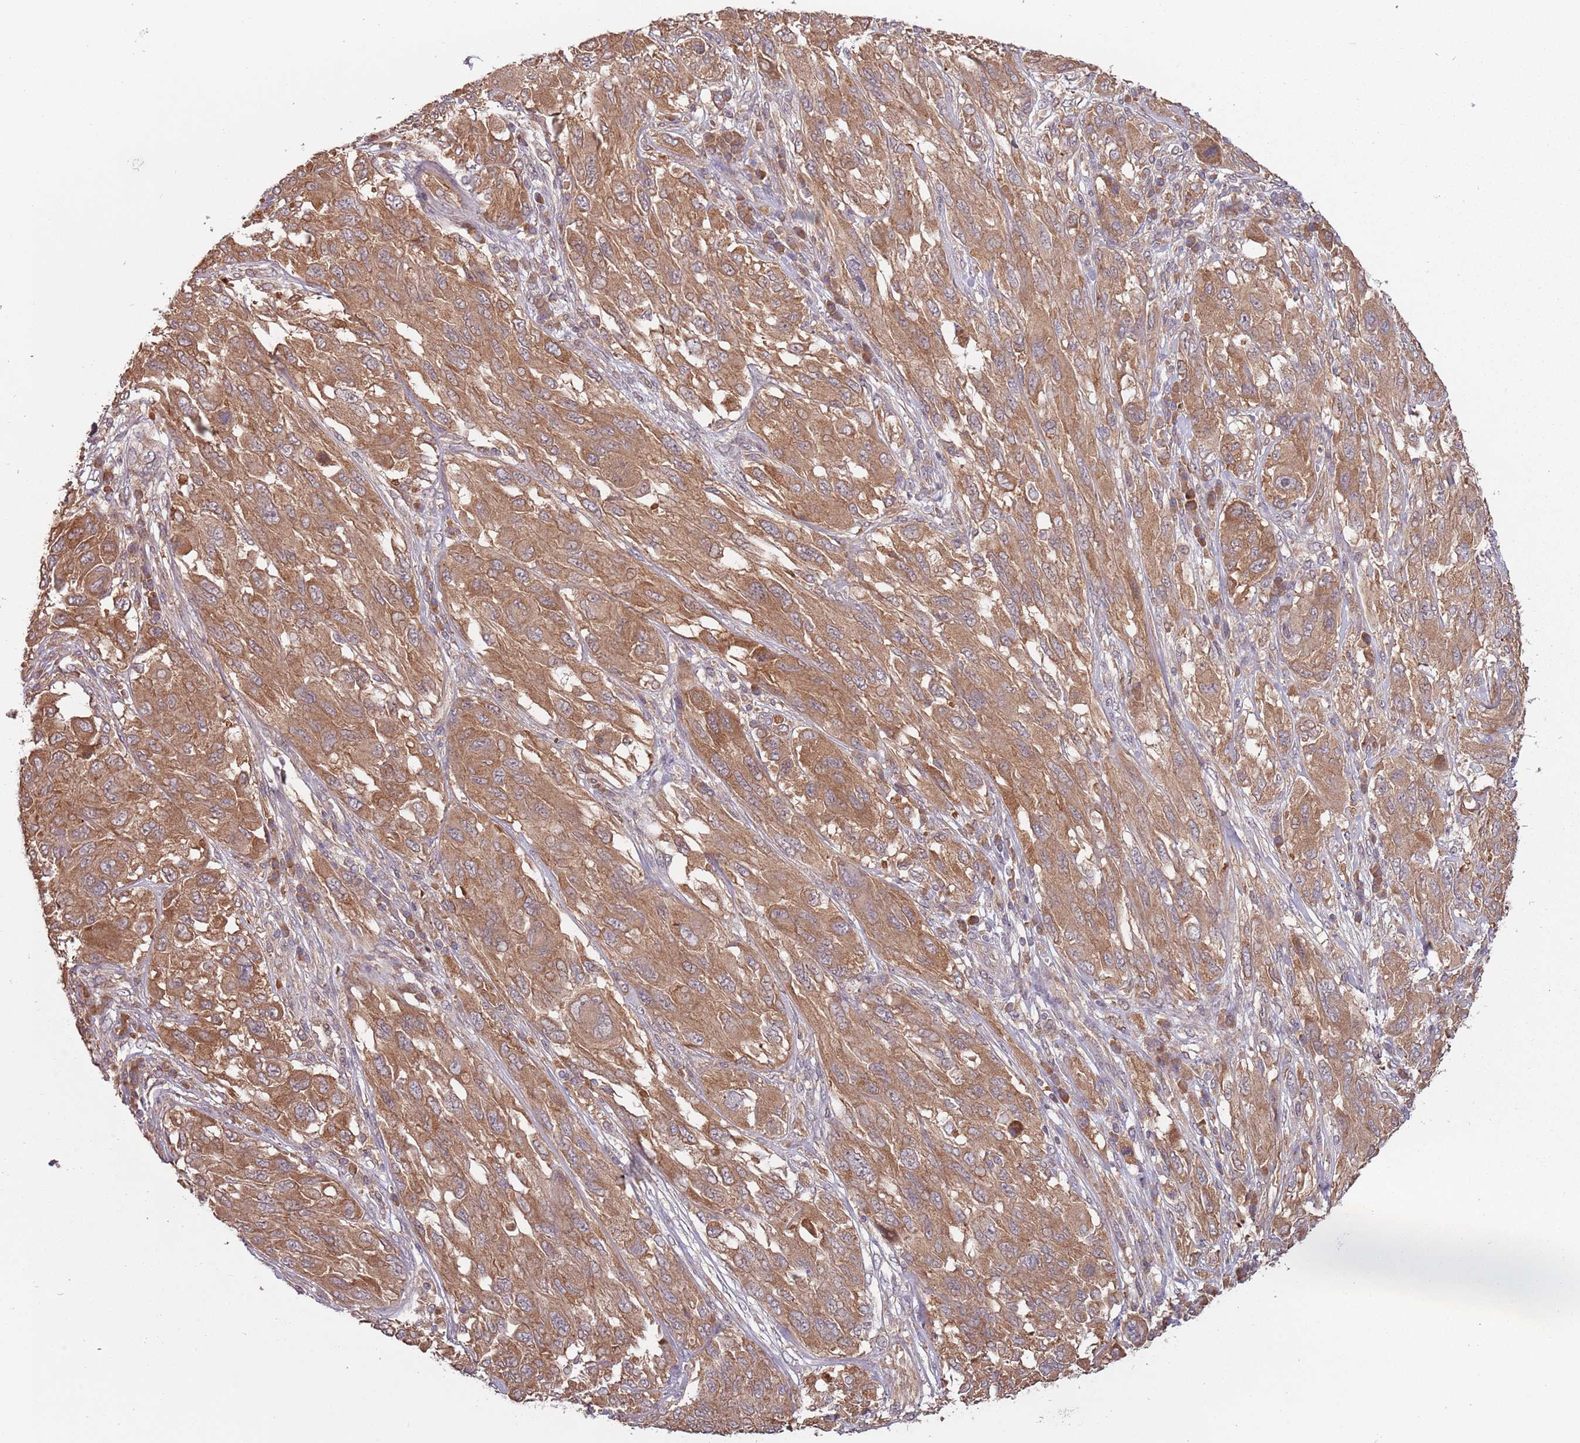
{"staining": {"intensity": "moderate", "quantity": ">75%", "location": "cytoplasmic/membranous"}, "tissue": "melanoma", "cell_type": "Tumor cells", "image_type": "cancer", "snomed": [{"axis": "morphology", "description": "Malignant melanoma, NOS"}, {"axis": "topography", "description": "Skin"}], "caption": "Melanoma stained with a brown dye displays moderate cytoplasmic/membranous positive staining in about >75% of tumor cells.", "gene": "USP32", "patient": {"sex": "female", "age": 91}}